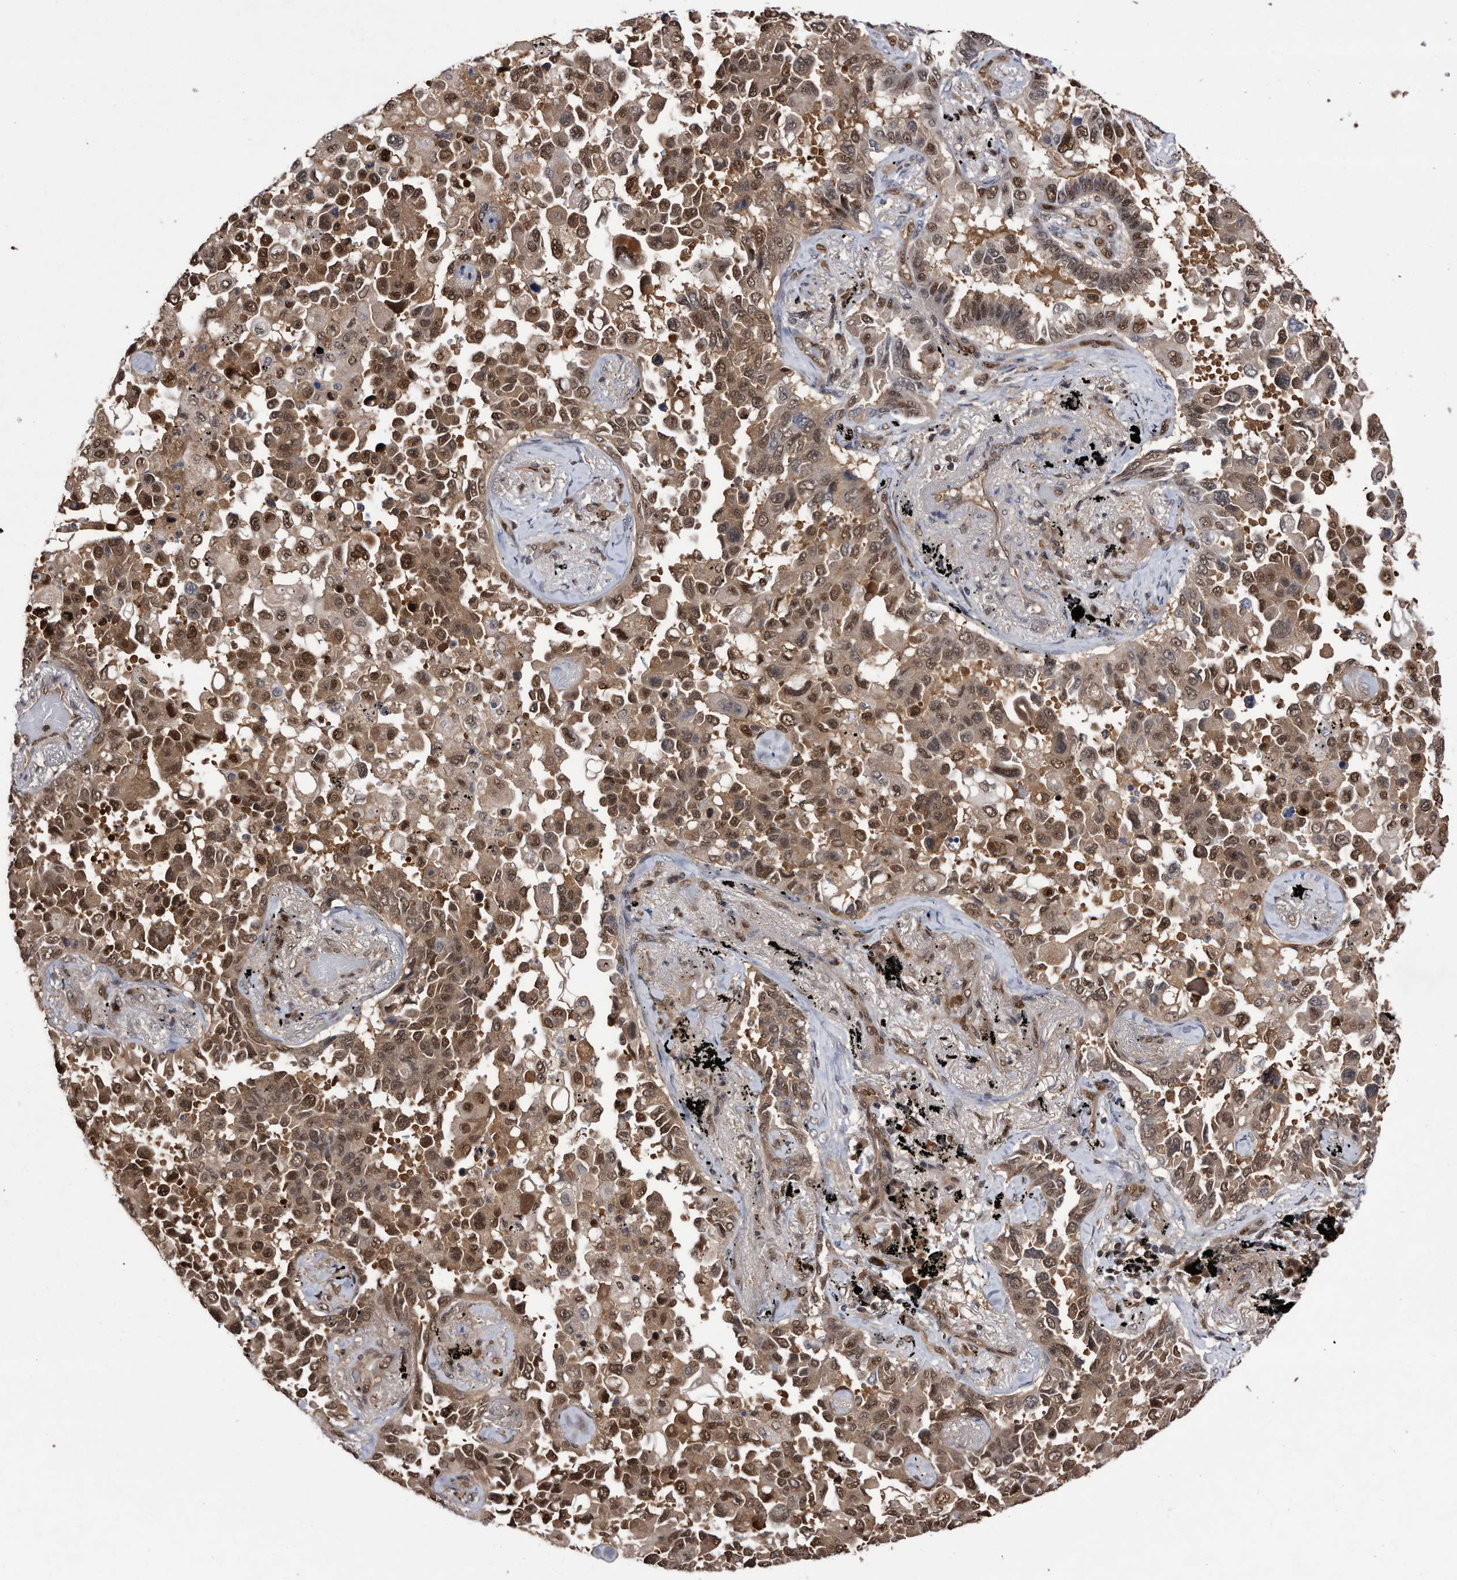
{"staining": {"intensity": "moderate", "quantity": ">75%", "location": "cytoplasmic/membranous,nuclear"}, "tissue": "lung cancer", "cell_type": "Tumor cells", "image_type": "cancer", "snomed": [{"axis": "morphology", "description": "Adenocarcinoma, NOS"}, {"axis": "topography", "description": "Lung"}], "caption": "IHC of lung cancer (adenocarcinoma) displays medium levels of moderate cytoplasmic/membranous and nuclear expression in approximately >75% of tumor cells. Immunohistochemistry stains the protein of interest in brown and the nuclei are stained blue.", "gene": "RAD23B", "patient": {"sex": "female", "age": 67}}